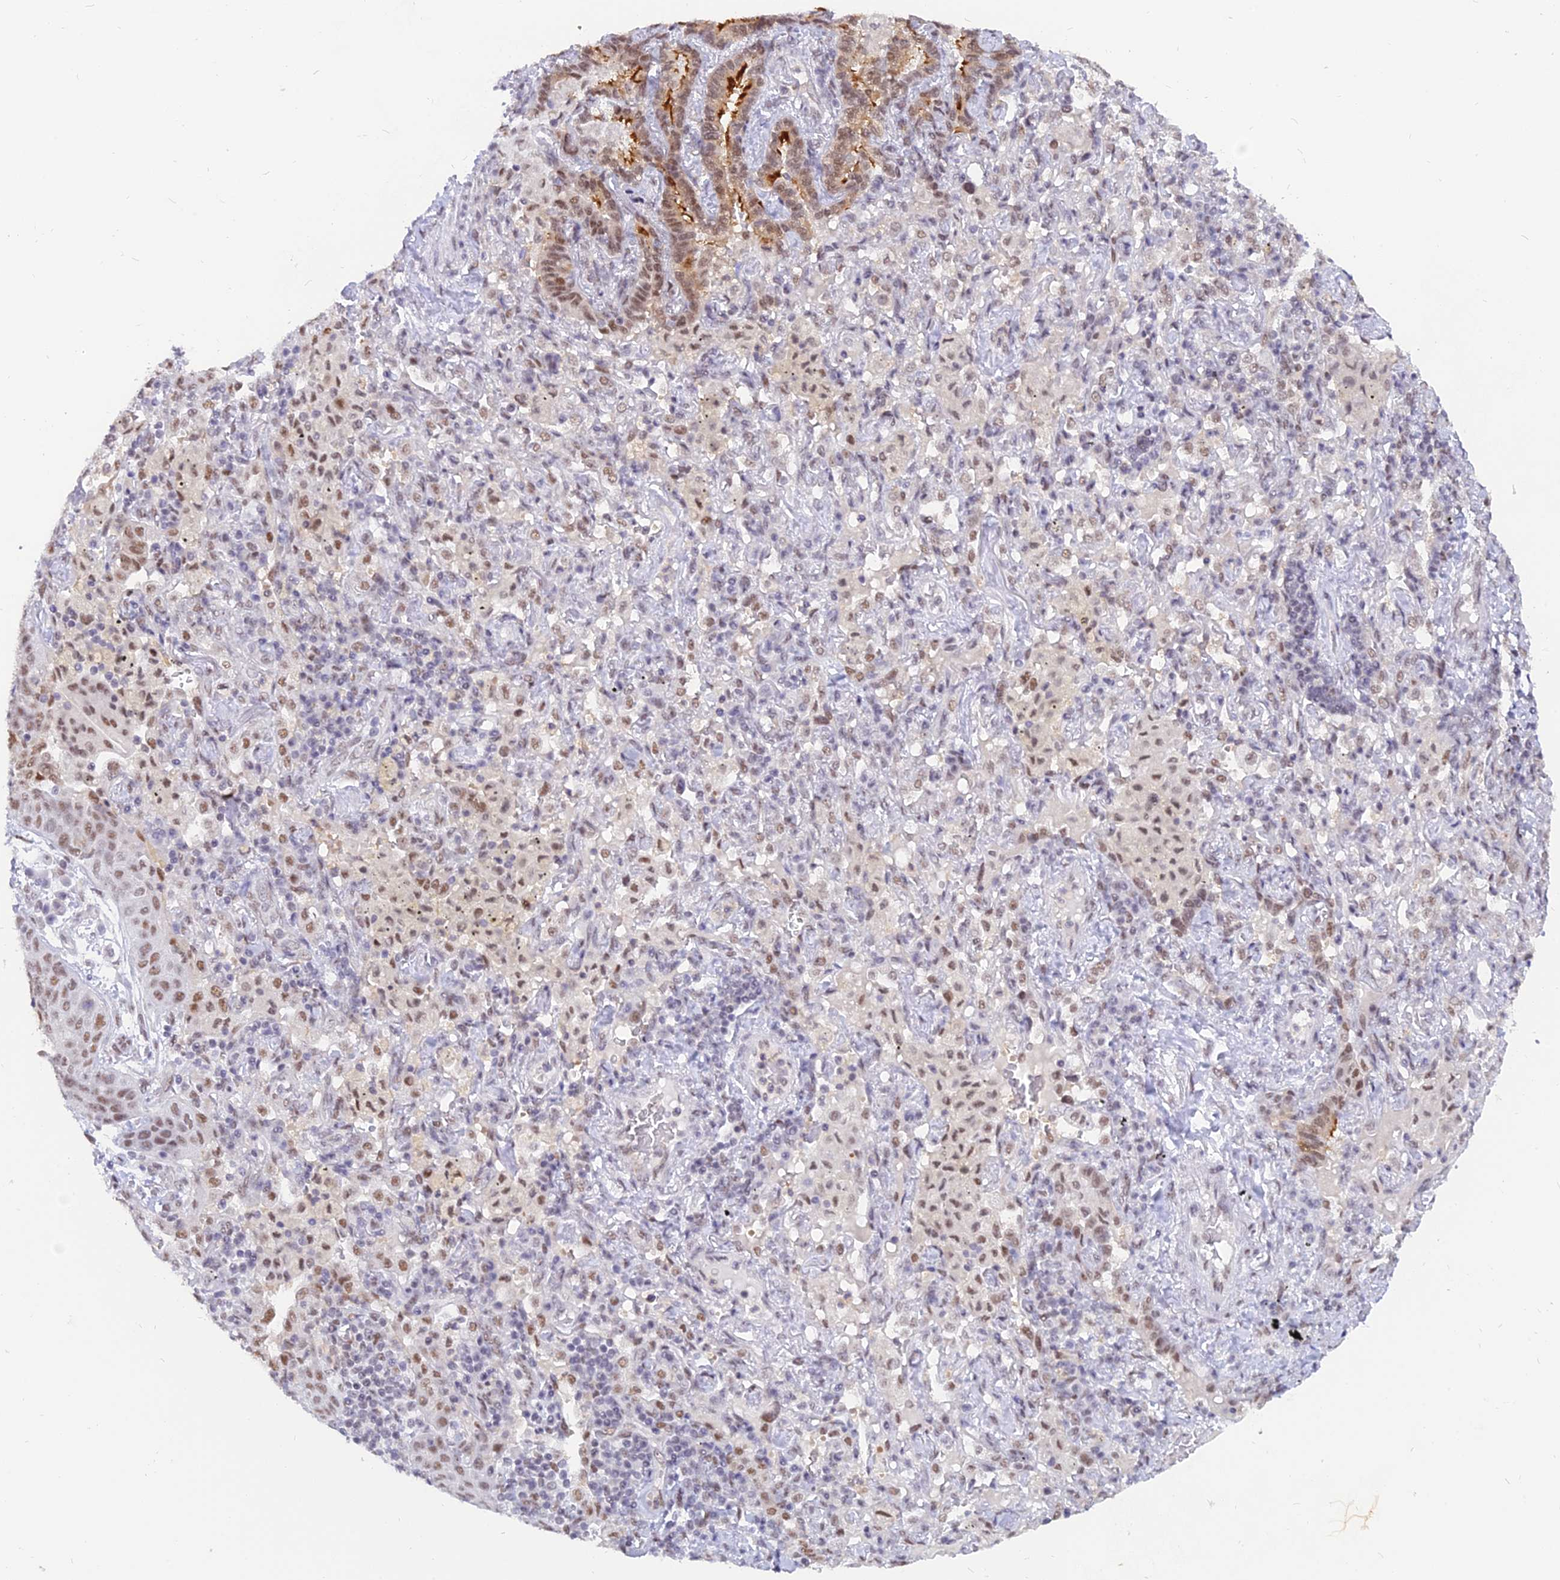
{"staining": {"intensity": "moderate", "quantity": ">75%", "location": "nuclear"}, "tissue": "lung cancer", "cell_type": "Tumor cells", "image_type": "cancer", "snomed": [{"axis": "morphology", "description": "Squamous cell carcinoma, NOS"}, {"axis": "topography", "description": "Lung"}], "caption": "IHC (DAB (3,3'-diaminobenzidine)) staining of human lung squamous cell carcinoma shows moderate nuclear protein positivity in about >75% of tumor cells. (Brightfield microscopy of DAB IHC at high magnification).", "gene": "DPY30", "patient": {"sex": "female", "age": 70}}